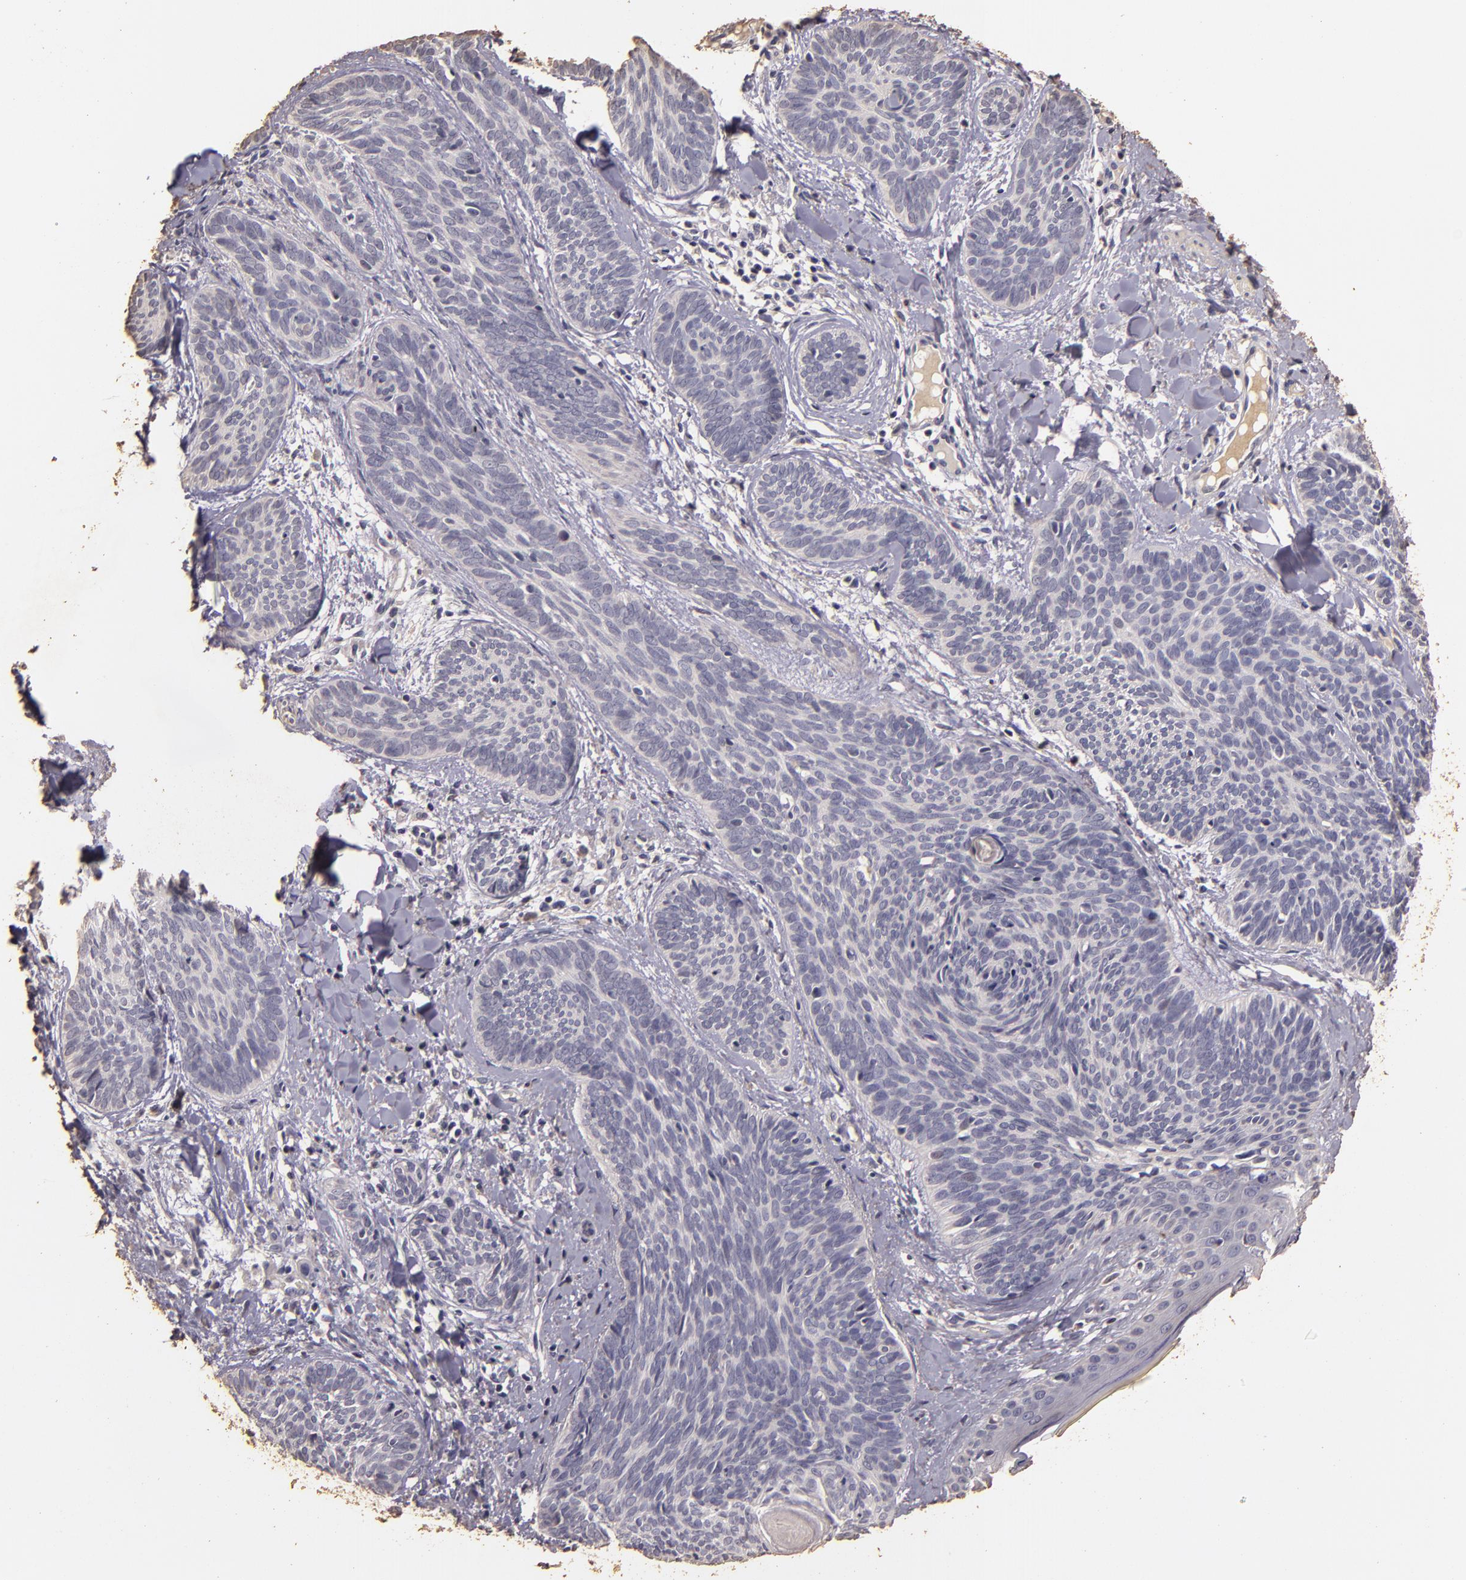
{"staining": {"intensity": "negative", "quantity": "none", "location": "none"}, "tissue": "skin cancer", "cell_type": "Tumor cells", "image_type": "cancer", "snomed": [{"axis": "morphology", "description": "Basal cell carcinoma"}, {"axis": "topography", "description": "Skin"}], "caption": "Immunohistochemistry of human basal cell carcinoma (skin) exhibits no positivity in tumor cells. The staining was performed using DAB (3,3'-diaminobenzidine) to visualize the protein expression in brown, while the nuclei were stained in blue with hematoxylin (Magnification: 20x).", "gene": "BCL2L13", "patient": {"sex": "female", "age": 81}}